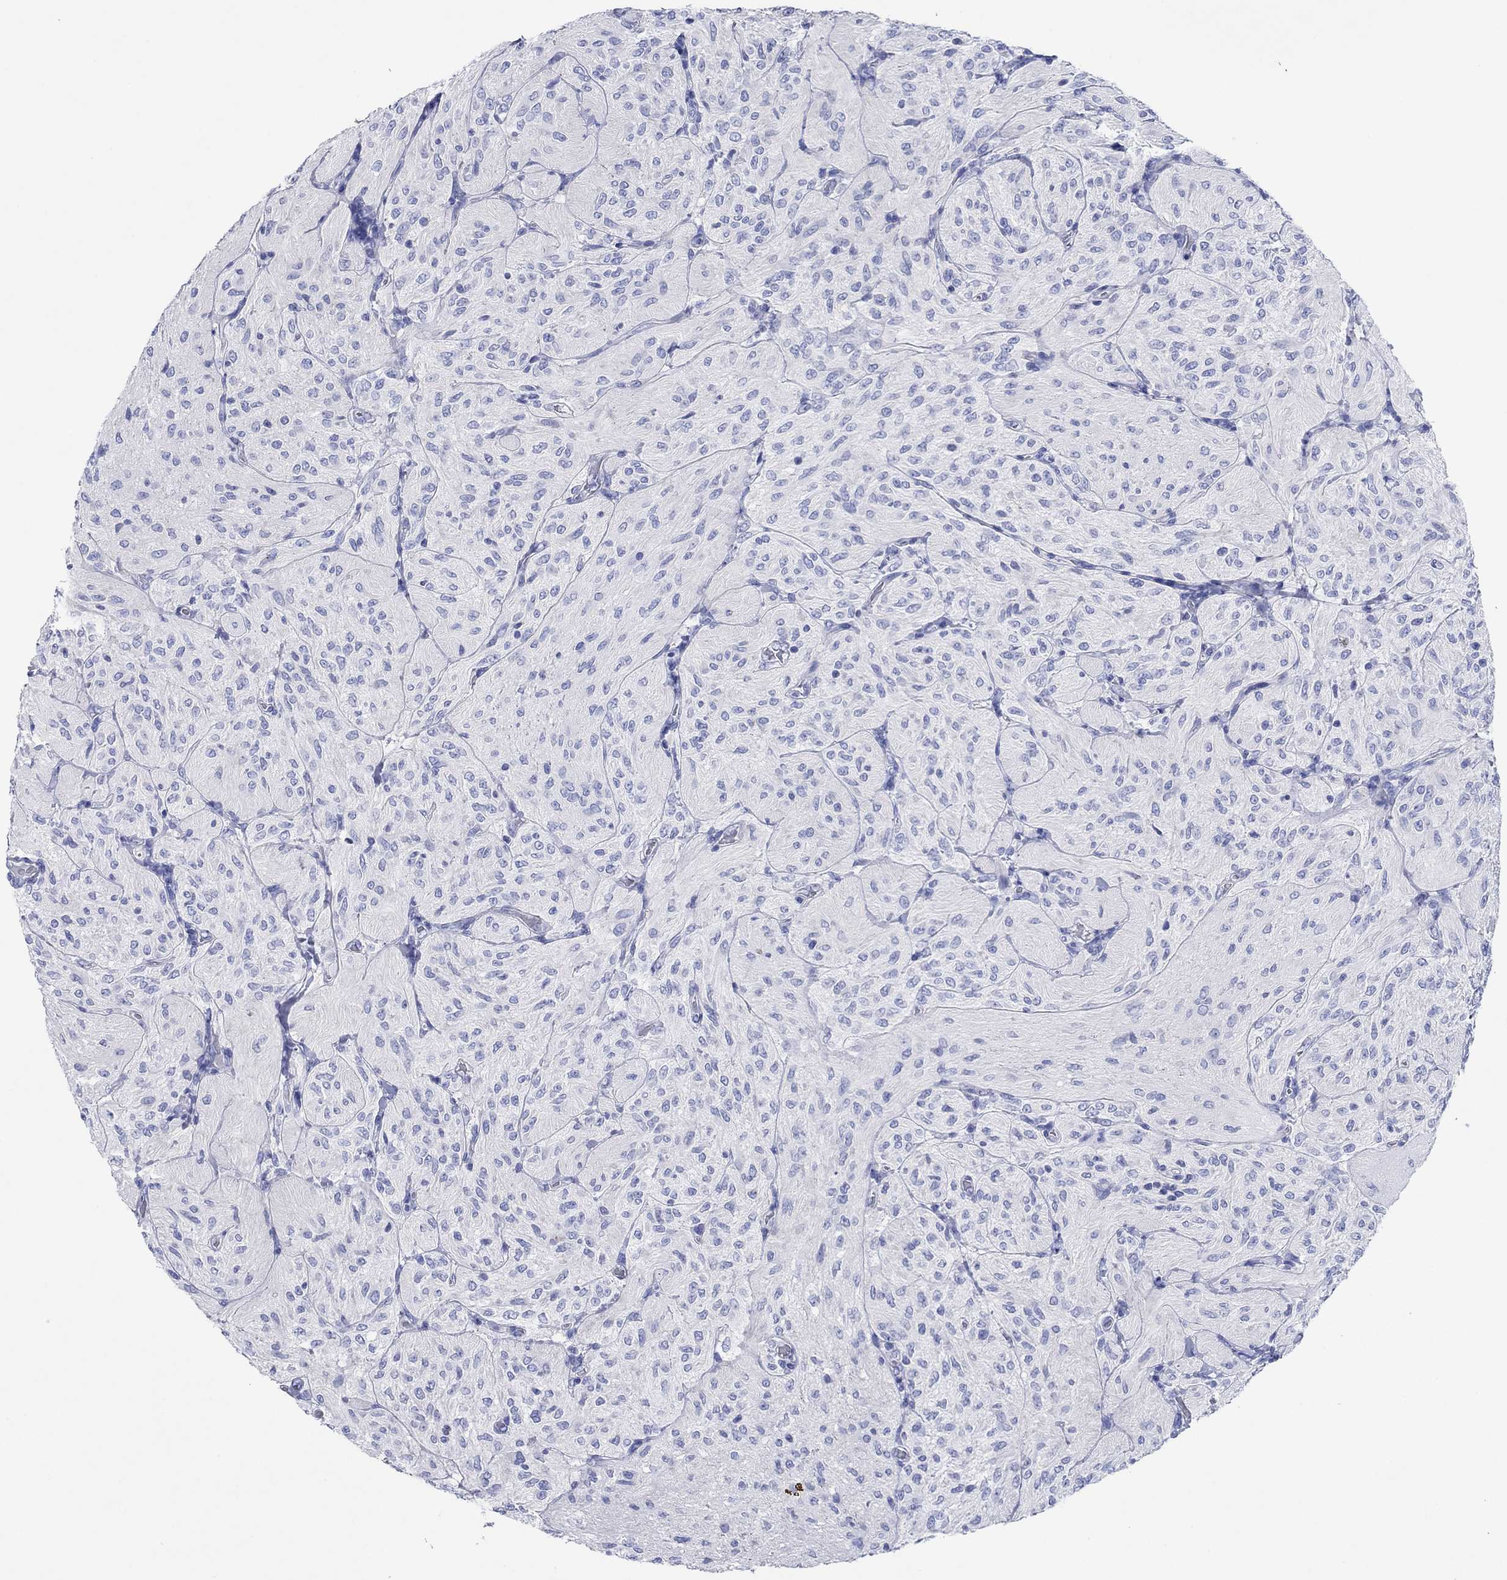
{"staining": {"intensity": "negative", "quantity": "none", "location": "none"}, "tissue": "glioma", "cell_type": "Tumor cells", "image_type": "cancer", "snomed": [{"axis": "morphology", "description": "Glioma, malignant, Low grade"}, {"axis": "topography", "description": "Brain"}], "caption": "The image exhibits no significant expression in tumor cells of glioma. Brightfield microscopy of immunohistochemistry (IHC) stained with DAB (brown) and hematoxylin (blue), captured at high magnification.", "gene": "HCRT", "patient": {"sex": "male", "age": 3}}